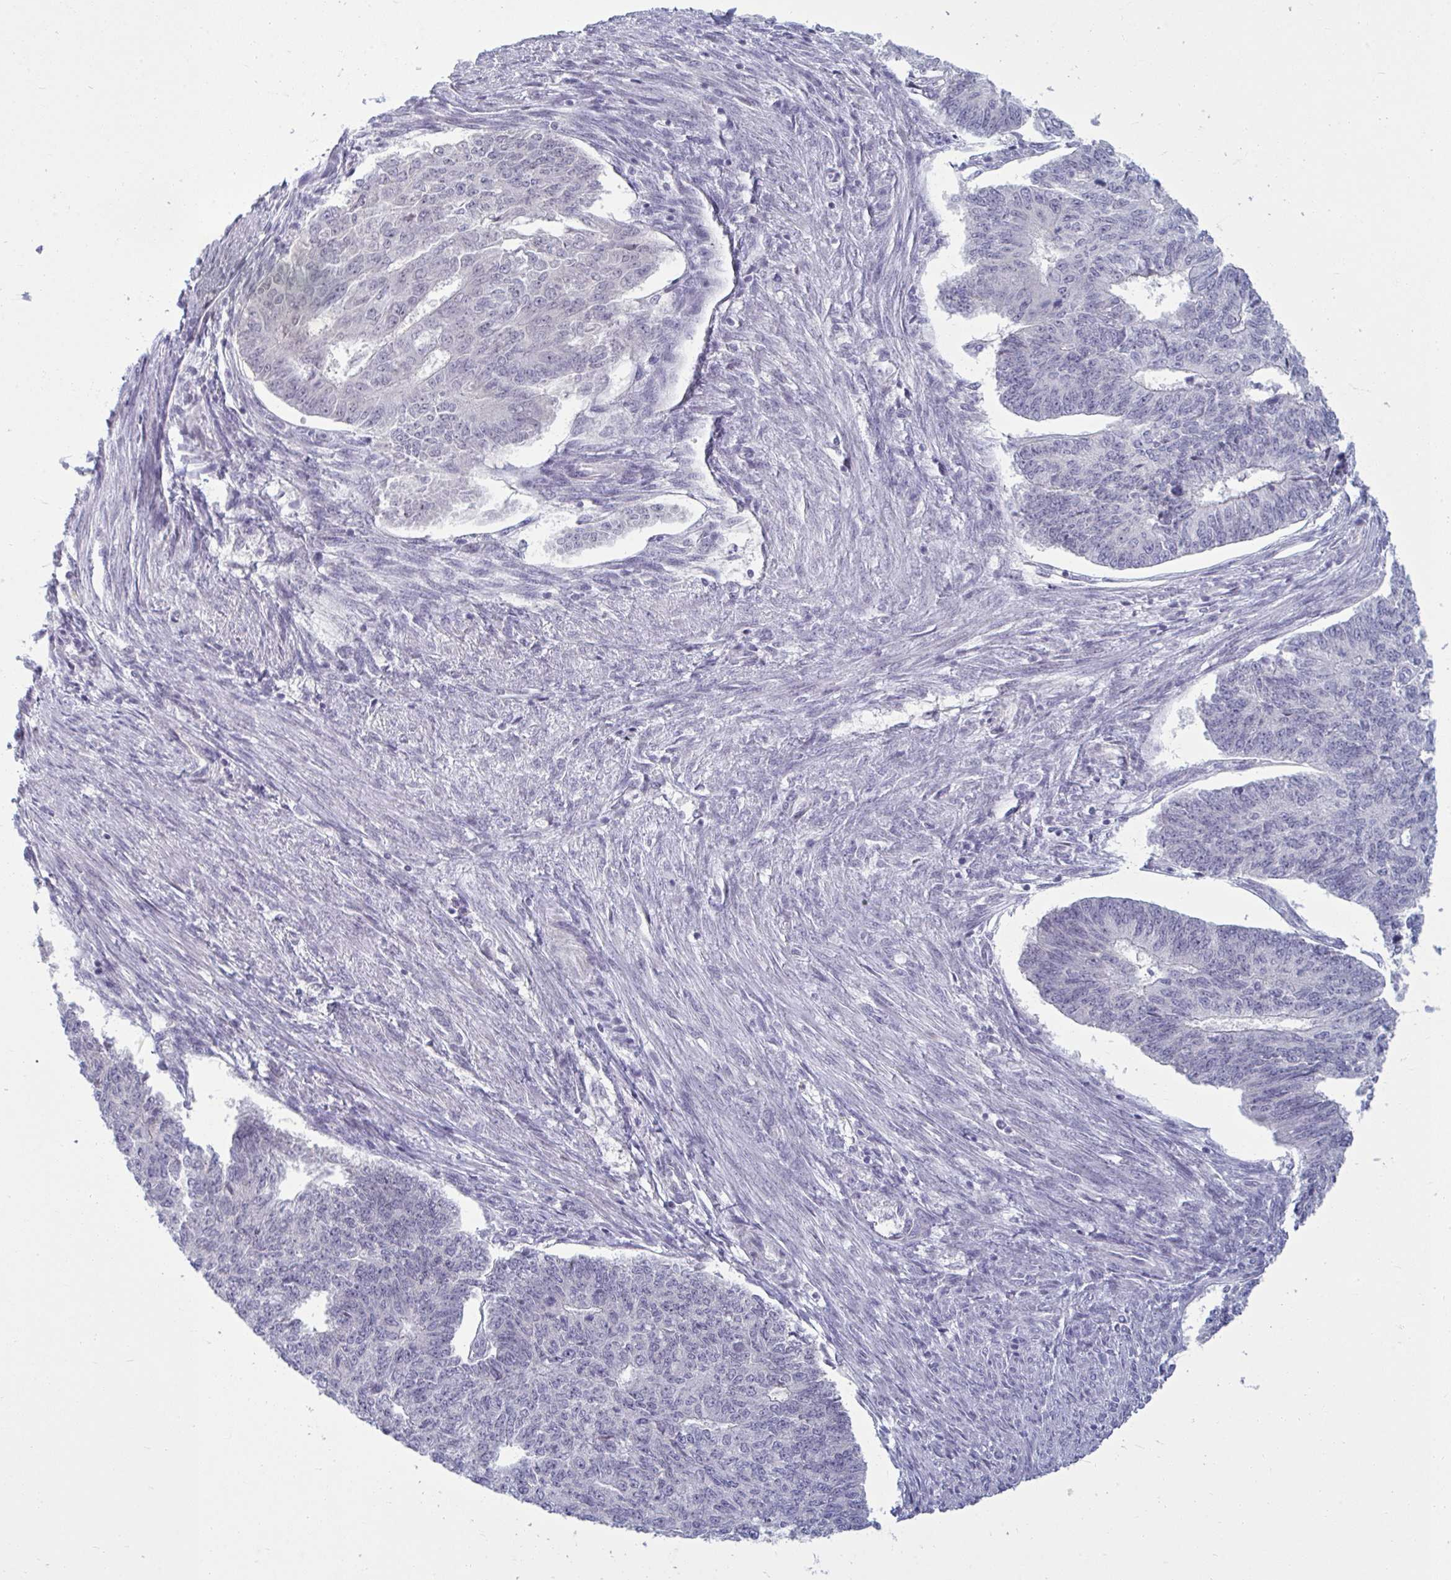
{"staining": {"intensity": "negative", "quantity": "none", "location": "none"}, "tissue": "endometrial cancer", "cell_type": "Tumor cells", "image_type": "cancer", "snomed": [{"axis": "morphology", "description": "Adenocarcinoma, NOS"}, {"axis": "topography", "description": "Endometrium"}], "caption": "Tumor cells are negative for protein expression in human adenocarcinoma (endometrial). (IHC, brightfield microscopy, high magnification).", "gene": "RNASEH1", "patient": {"sex": "female", "age": 32}}